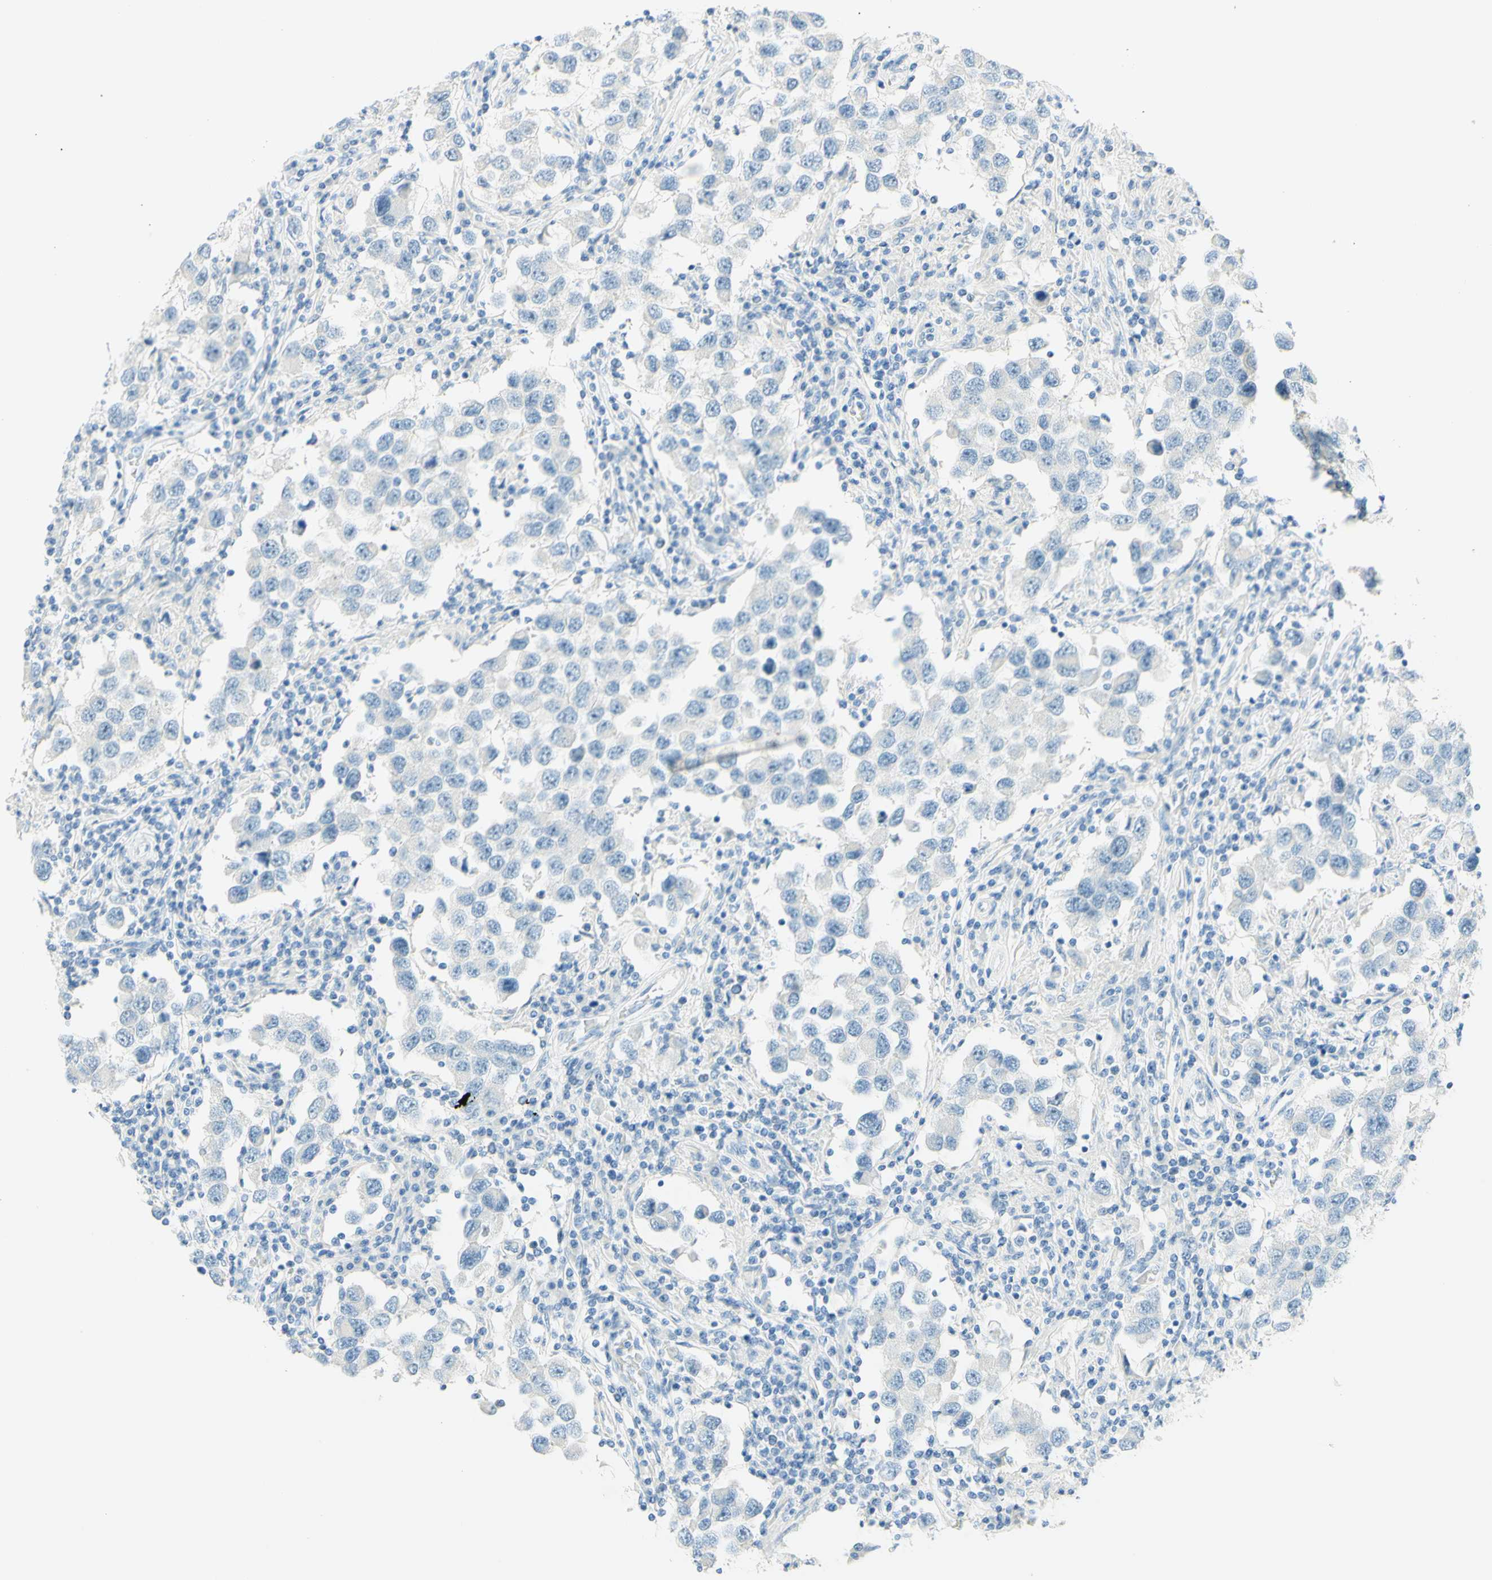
{"staining": {"intensity": "negative", "quantity": "none", "location": "none"}, "tissue": "testis cancer", "cell_type": "Tumor cells", "image_type": "cancer", "snomed": [{"axis": "morphology", "description": "Carcinoma, Embryonal, NOS"}, {"axis": "topography", "description": "Testis"}], "caption": "A high-resolution image shows IHC staining of embryonal carcinoma (testis), which demonstrates no significant positivity in tumor cells. Brightfield microscopy of immunohistochemistry (IHC) stained with DAB (brown) and hematoxylin (blue), captured at high magnification.", "gene": "FMR1NB", "patient": {"sex": "male", "age": 21}}